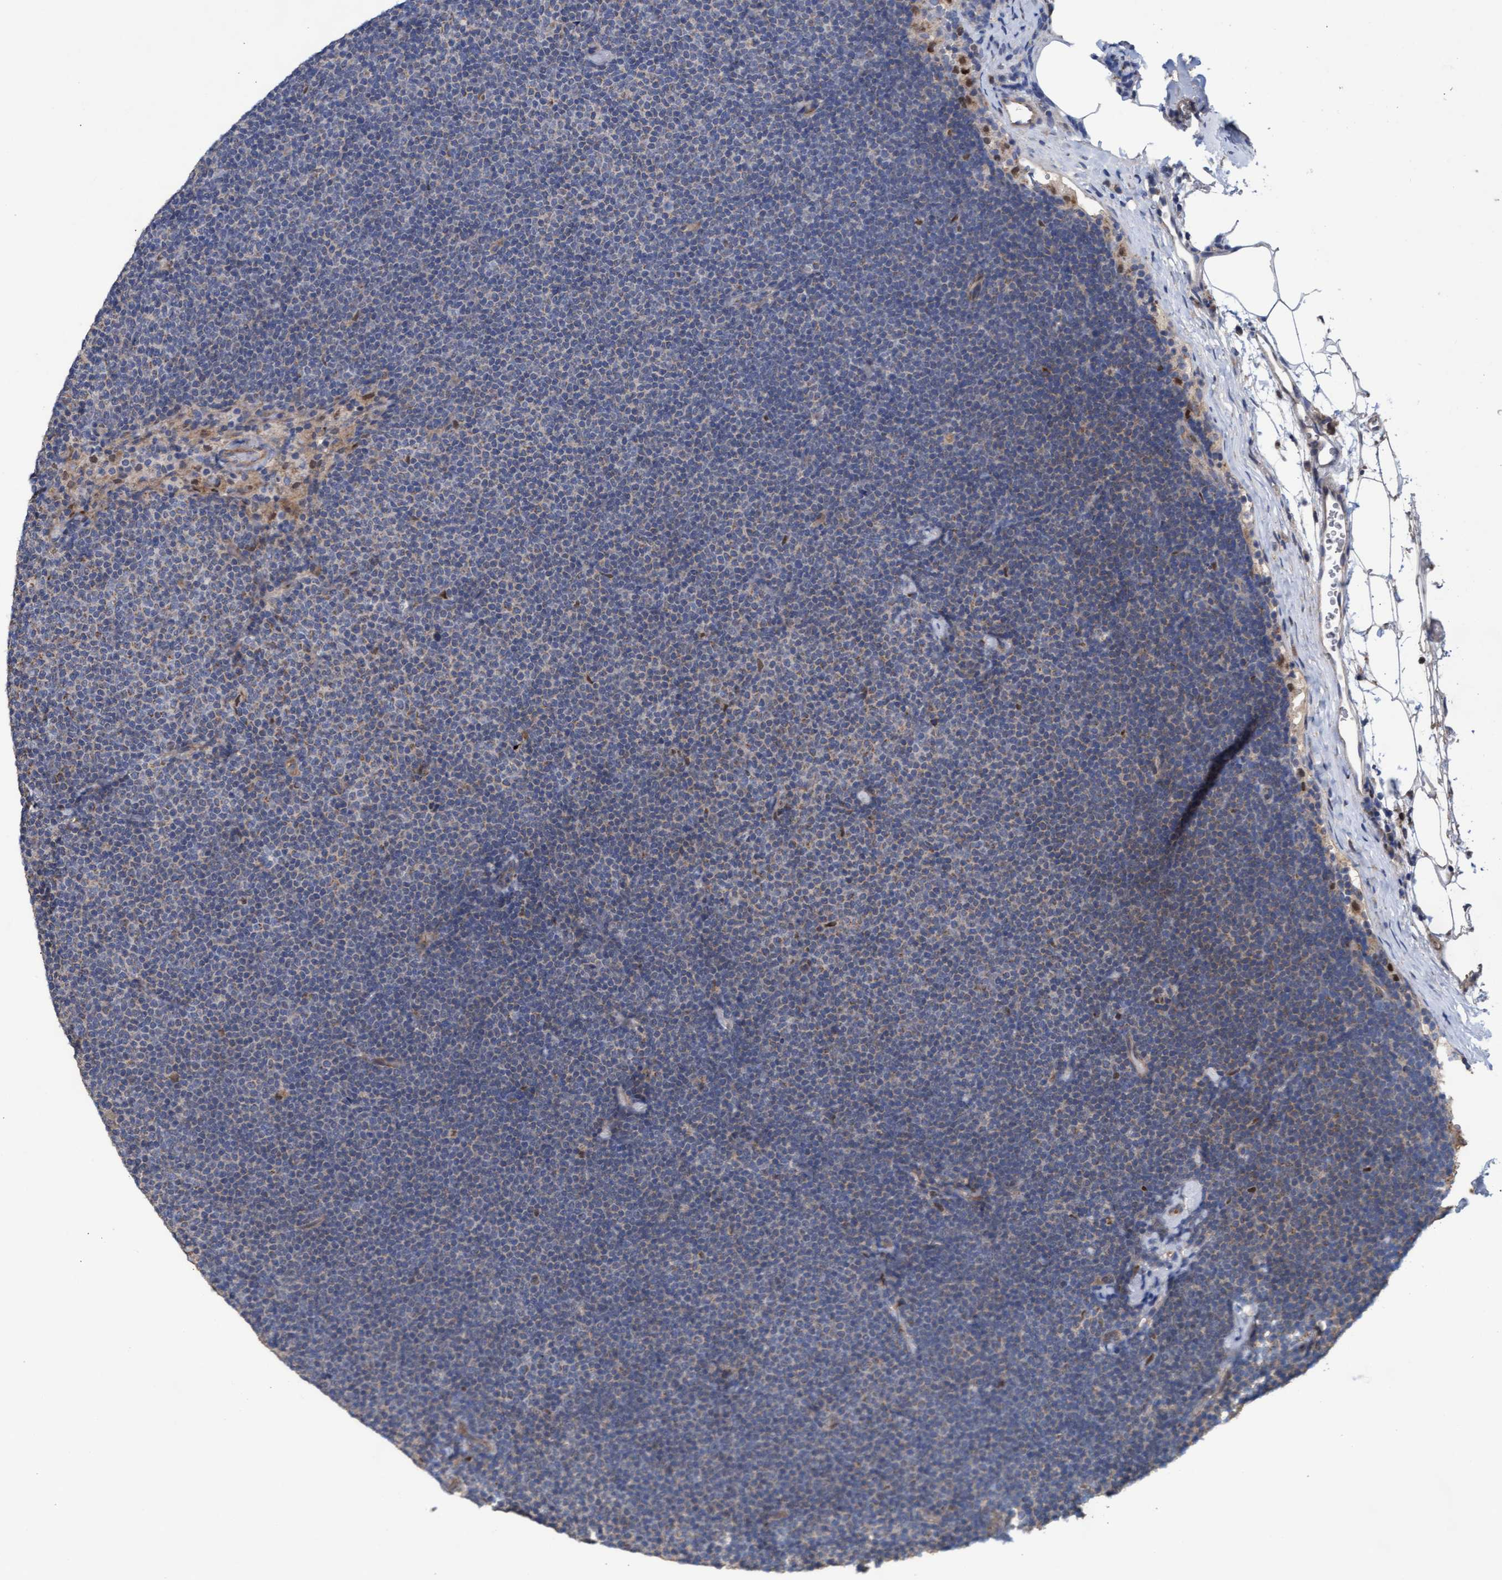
{"staining": {"intensity": "weak", "quantity": "<25%", "location": "cytoplasmic/membranous"}, "tissue": "lymphoma", "cell_type": "Tumor cells", "image_type": "cancer", "snomed": [{"axis": "morphology", "description": "Malignant lymphoma, non-Hodgkin's type, Low grade"}, {"axis": "topography", "description": "Lymph node"}], "caption": "Immunohistochemistry photomicrograph of neoplastic tissue: low-grade malignant lymphoma, non-Hodgkin's type stained with DAB (3,3'-diaminobenzidine) reveals no significant protein positivity in tumor cells.", "gene": "MRPL38", "patient": {"sex": "female", "age": 53}}